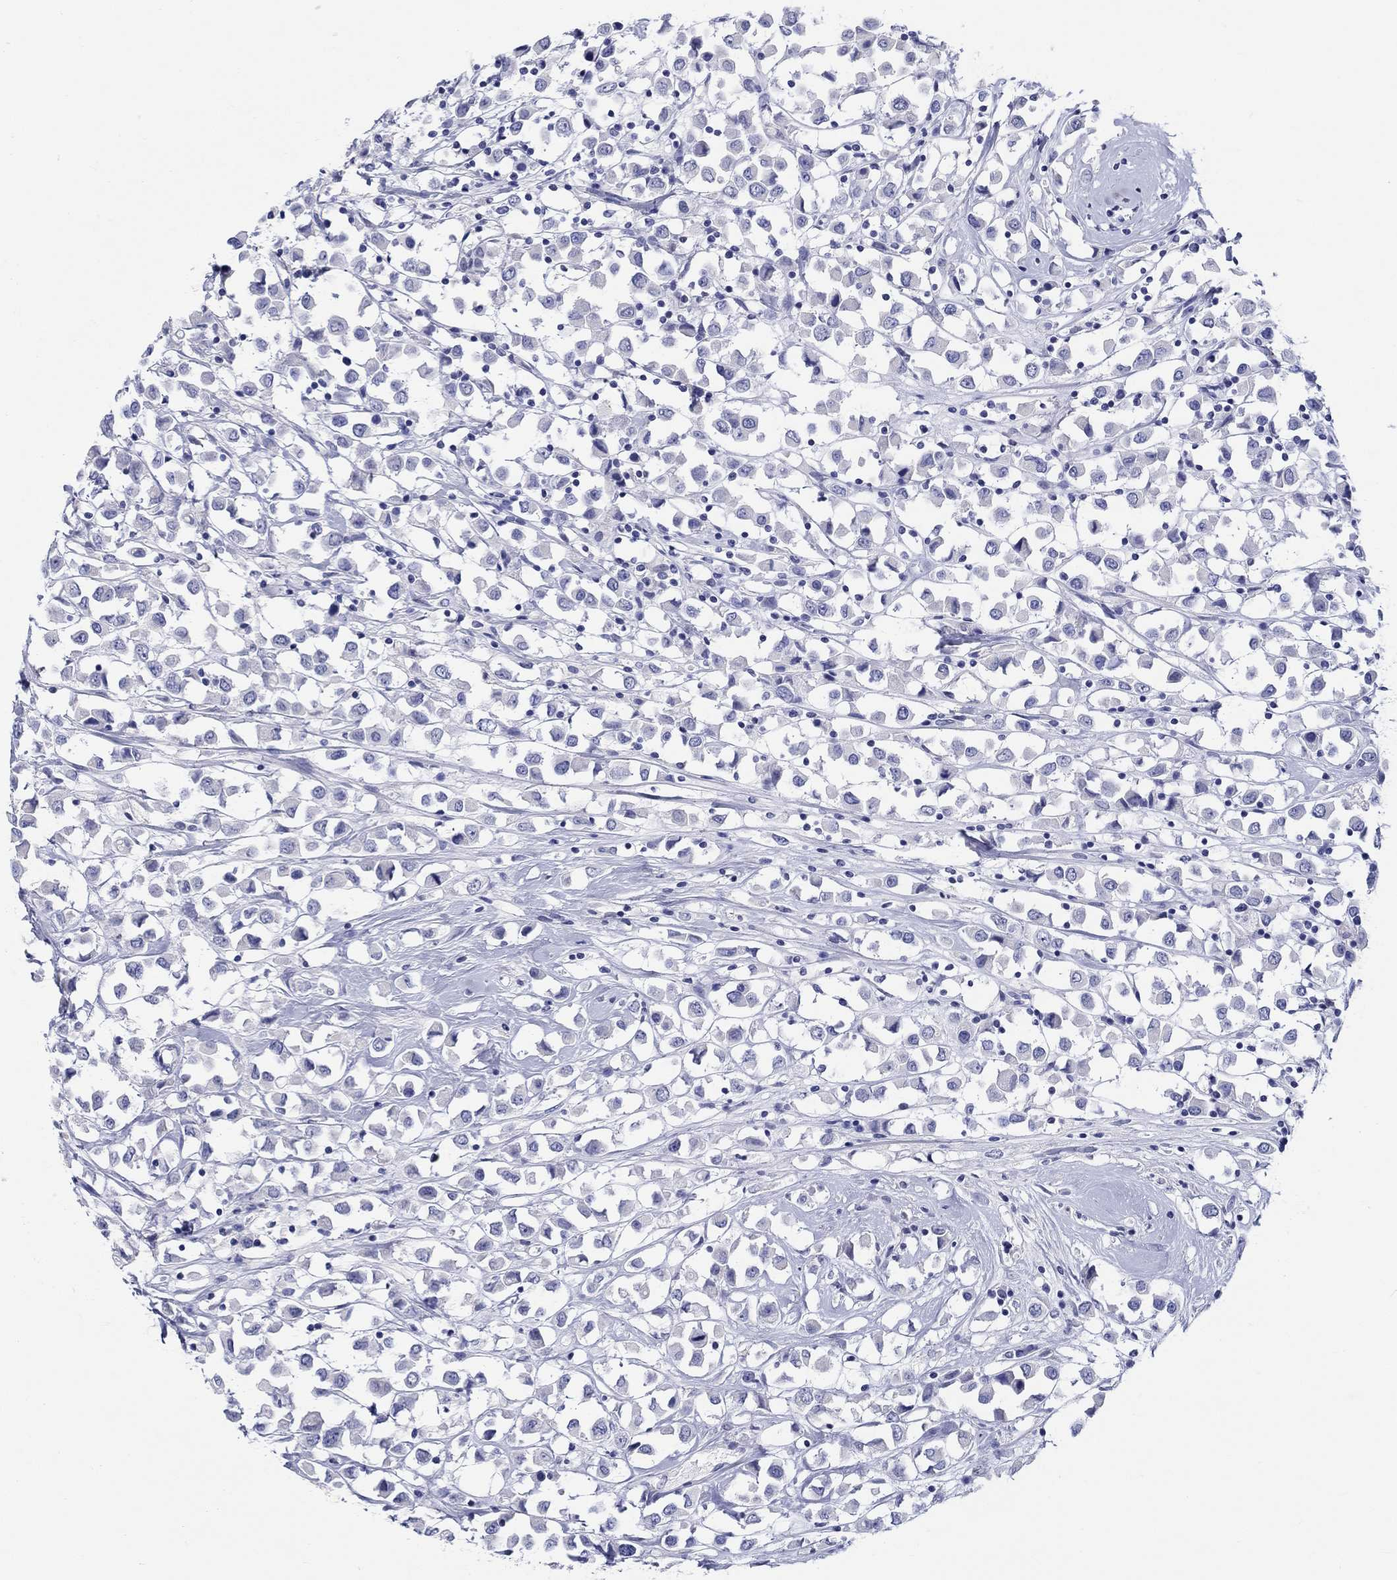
{"staining": {"intensity": "negative", "quantity": "none", "location": "none"}, "tissue": "breast cancer", "cell_type": "Tumor cells", "image_type": "cancer", "snomed": [{"axis": "morphology", "description": "Duct carcinoma"}, {"axis": "topography", "description": "Breast"}], "caption": "Tumor cells are negative for brown protein staining in breast intraductal carcinoma. Nuclei are stained in blue.", "gene": "CRYGS", "patient": {"sex": "female", "age": 61}}